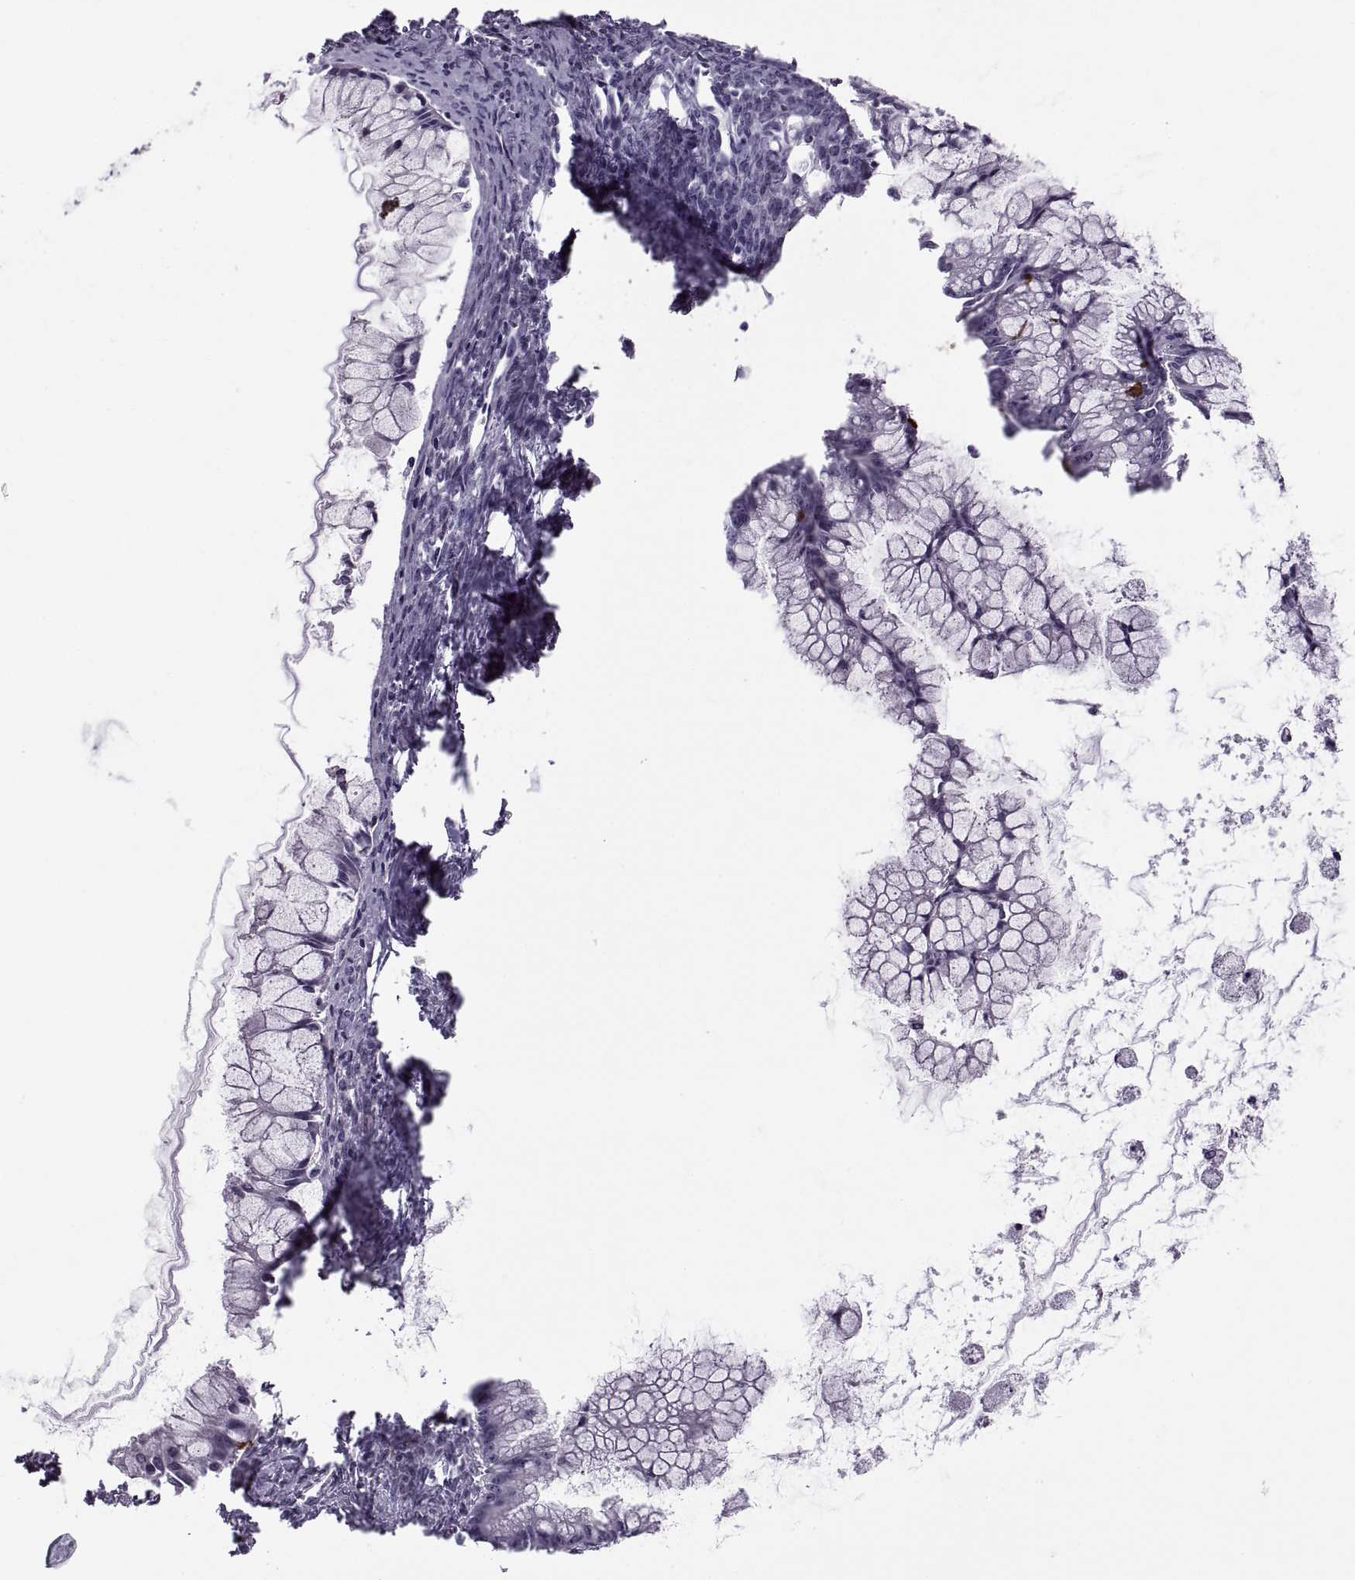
{"staining": {"intensity": "negative", "quantity": "none", "location": "none"}, "tissue": "ovarian cancer", "cell_type": "Tumor cells", "image_type": "cancer", "snomed": [{"axis": "morphology", "description": "Cystadenocarcinoma, mucinous, NOS"}, {"axis": "topography", "description": "Ovary"}], "caption": "There is no significant positivity in tumor cells of ovarian mucinous cystadenocarcinoma. Brightfield microscopy of IHC stained with DAB (3,3'-diaminobenzidine) (brown) and hematoxylin (blue), captured at high magnification.", "gene": "MAGEB1", "patient": {"sex": "female", "age": 41}}